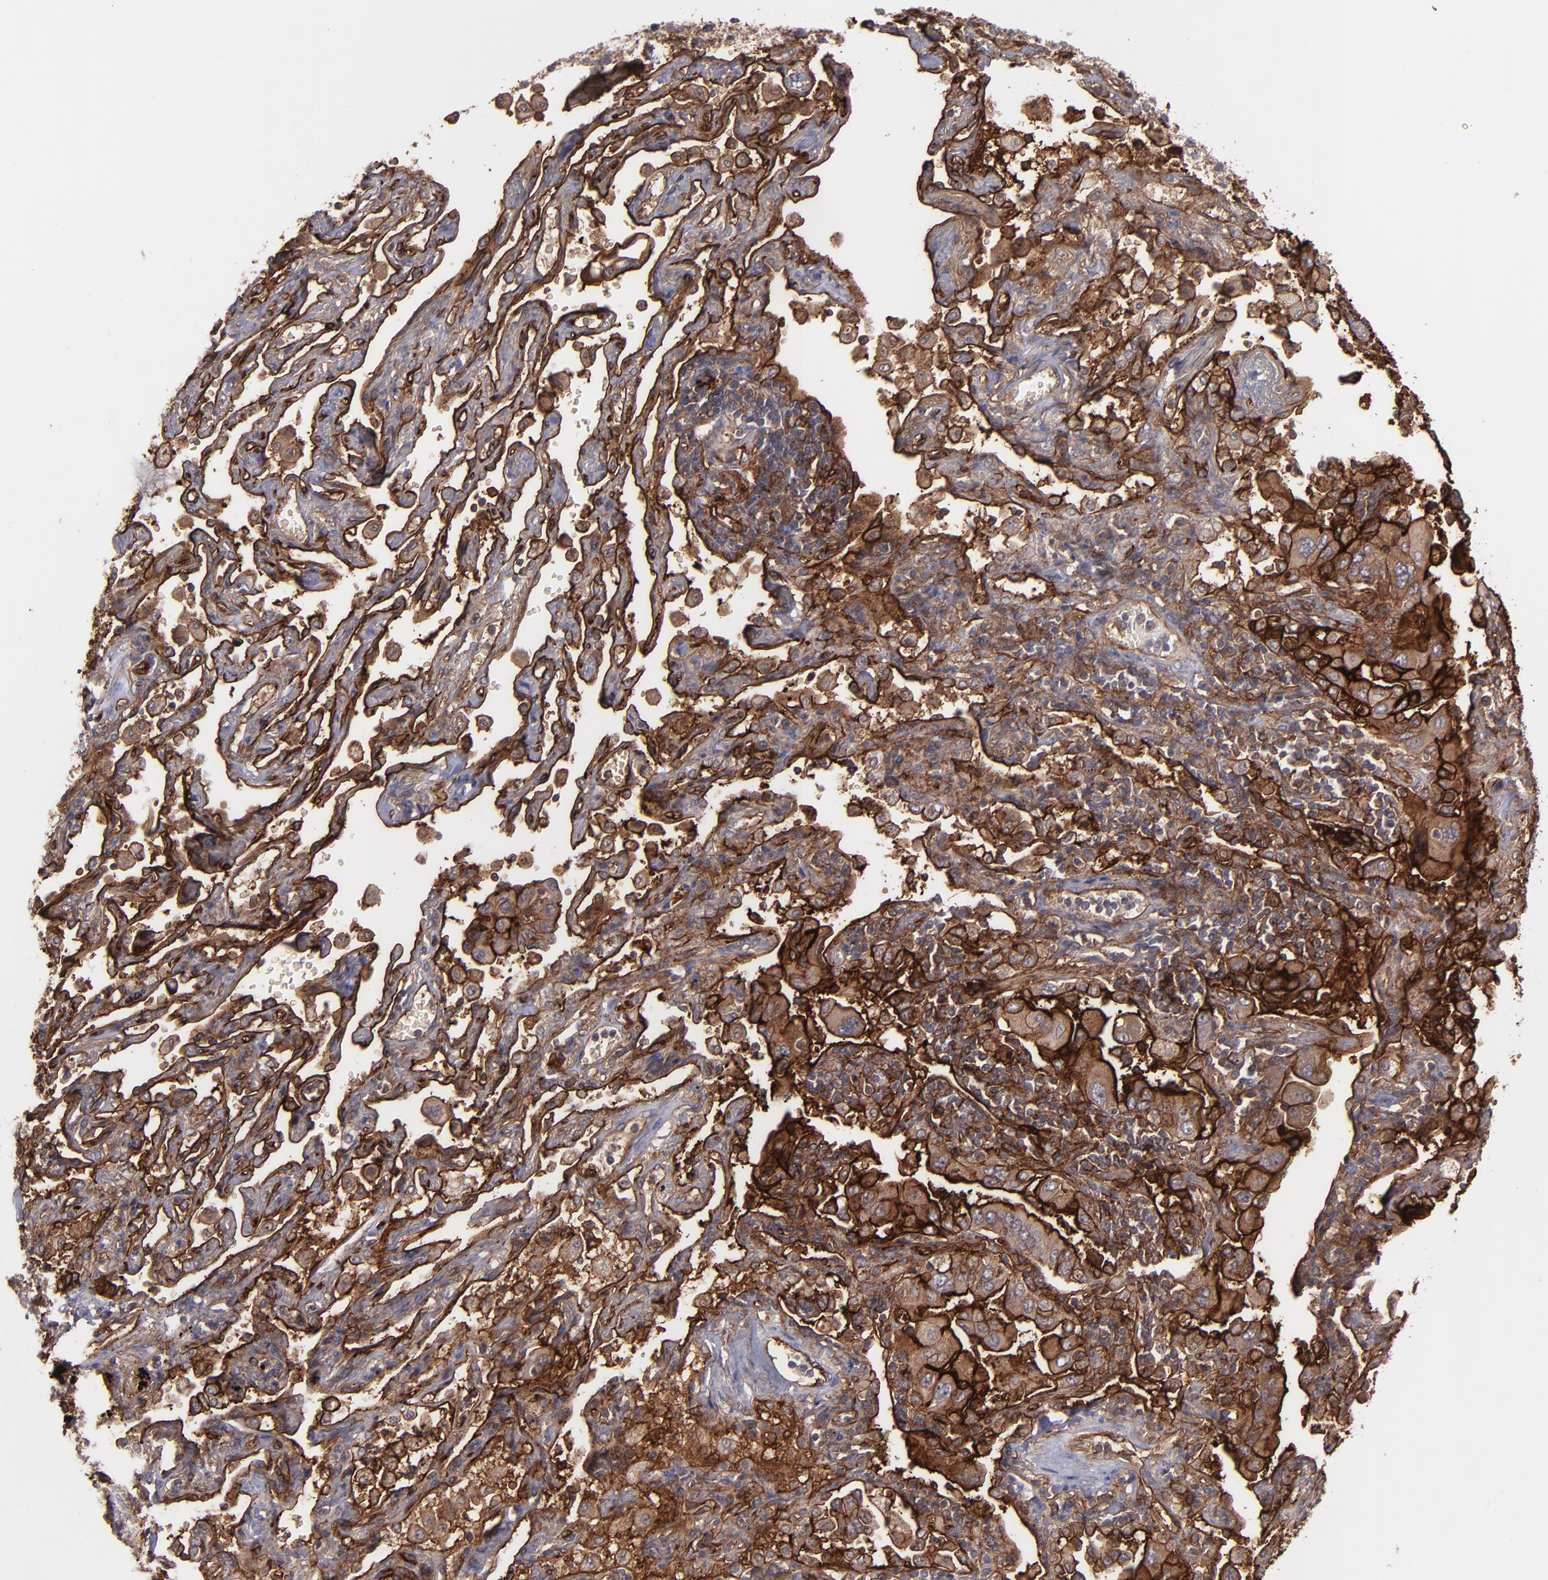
{"staining": {"intensity": "strong", "quantity": "25%-75%", "location": "cytoplasmic/membranous"}, "tissue": "lung cancer", "cell_type": "Tumor cells", "image_type": "cancer", "snomed": [{"axis": "morphology", "description": "Adenocarcinoma, NOS"}, {"axis": "topography", "description": "Lung"}], "caption": "This image exhibits immunohistochemistry (IHC) staining of lung adenocarcinoma, with high strong cytoplasmic/membranous staining in approximately 25%-75% of tumor cells.", "gene": "ICAM1", "patient": {"sex": "female", "age": 65}}